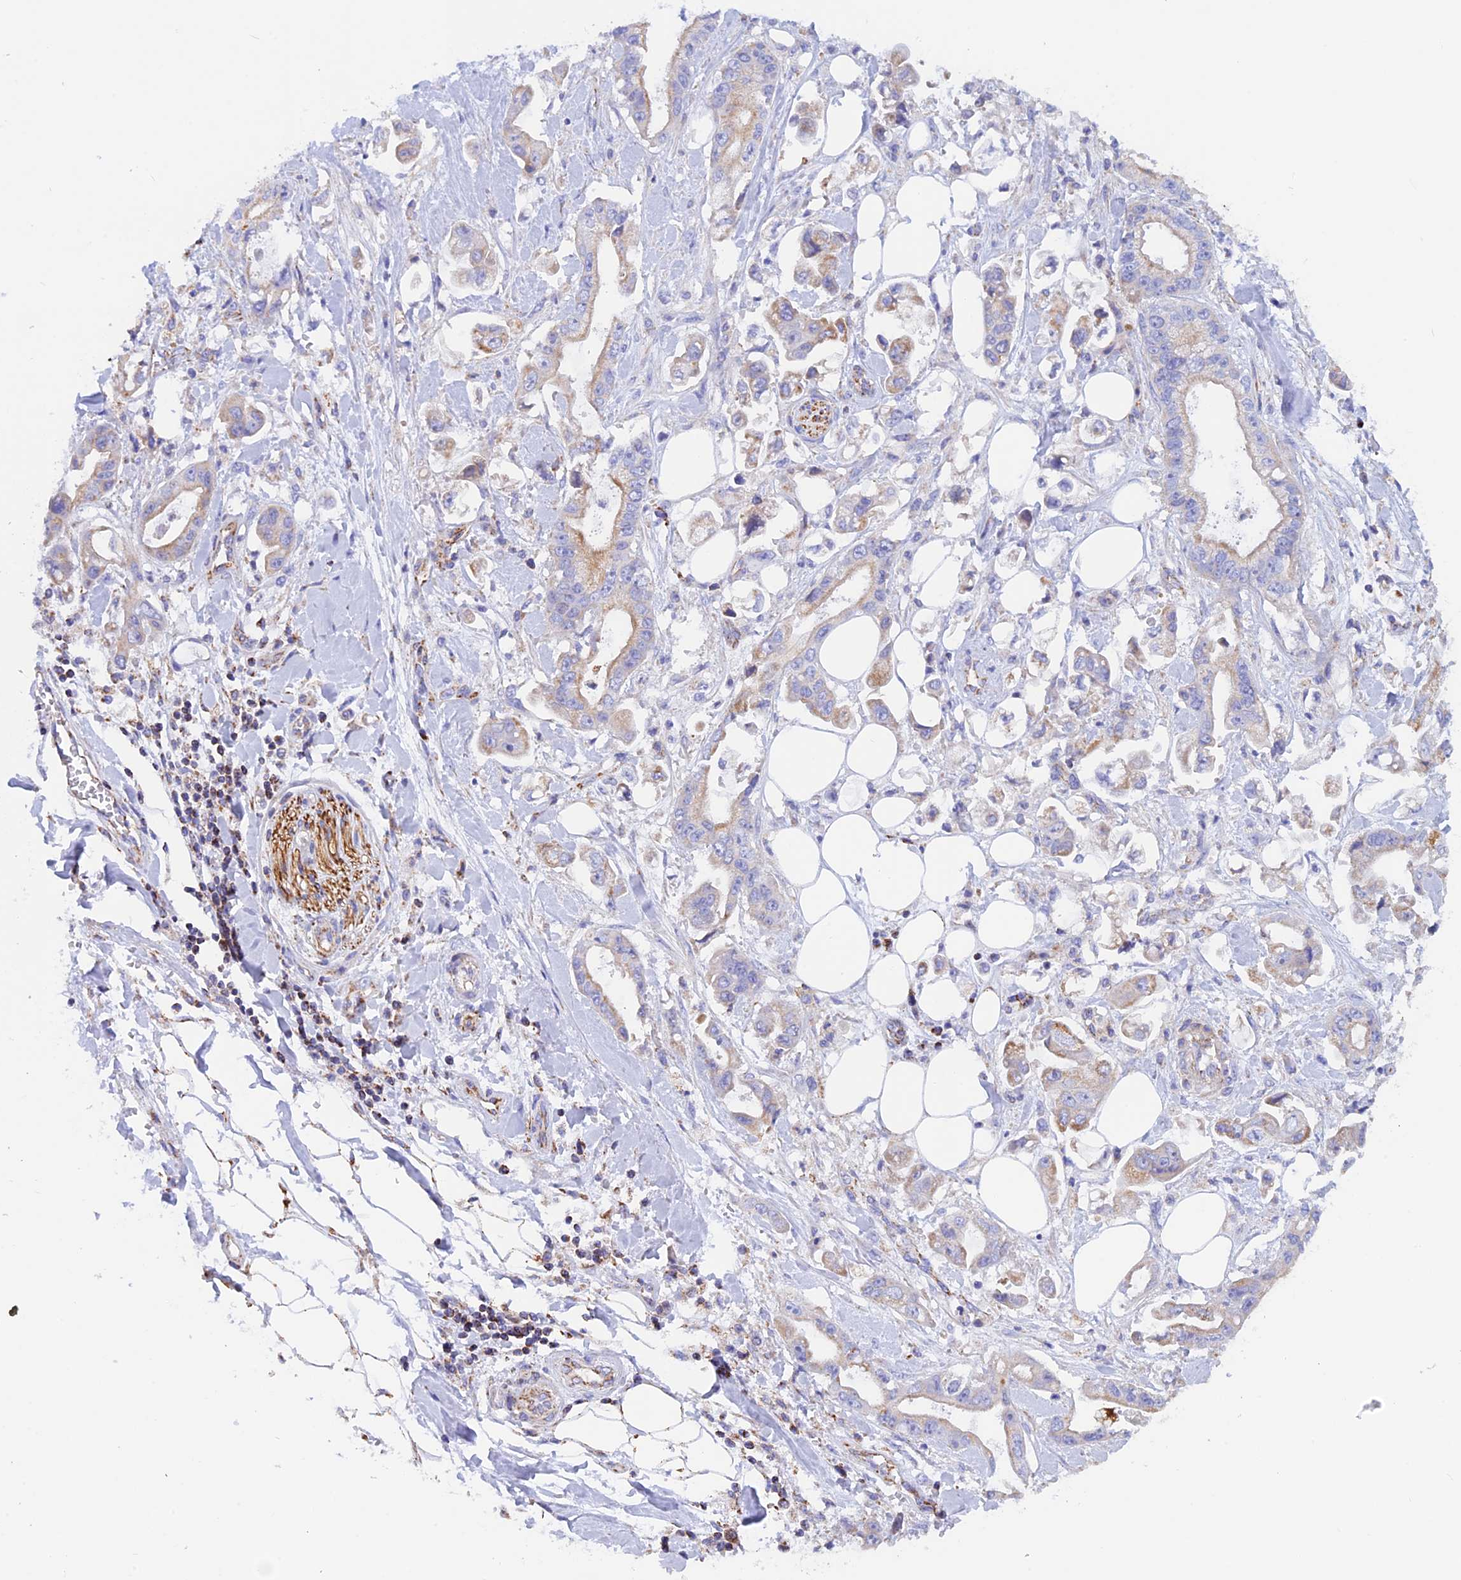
{"staining": {"intensity": "moderate", "quantity": "<25%", "location": "cytoplasmic/membranous"}, "tissue": "stomach cancer", "cell_type": "Tumor cells", "image_type": "cancer", "snomed": [{"axis": "morphology", "description": "Adenocarcinoma, NOS"}, {"axis": "topography", "description": "Stomach"}], "caption": "Immunohistochemical staining of human stomach cancer shows low levels of moderate cytoplasmic/membranous staining in about <25% of tumor cells. The staining was performed using DAB (3,3'-diaminobenzidine), with brown indicating positive protein expression. Nuclei are stained blue with hematoxylin.", "gene": "GCDH", "patient": {"sex": "male", "age": 62}}